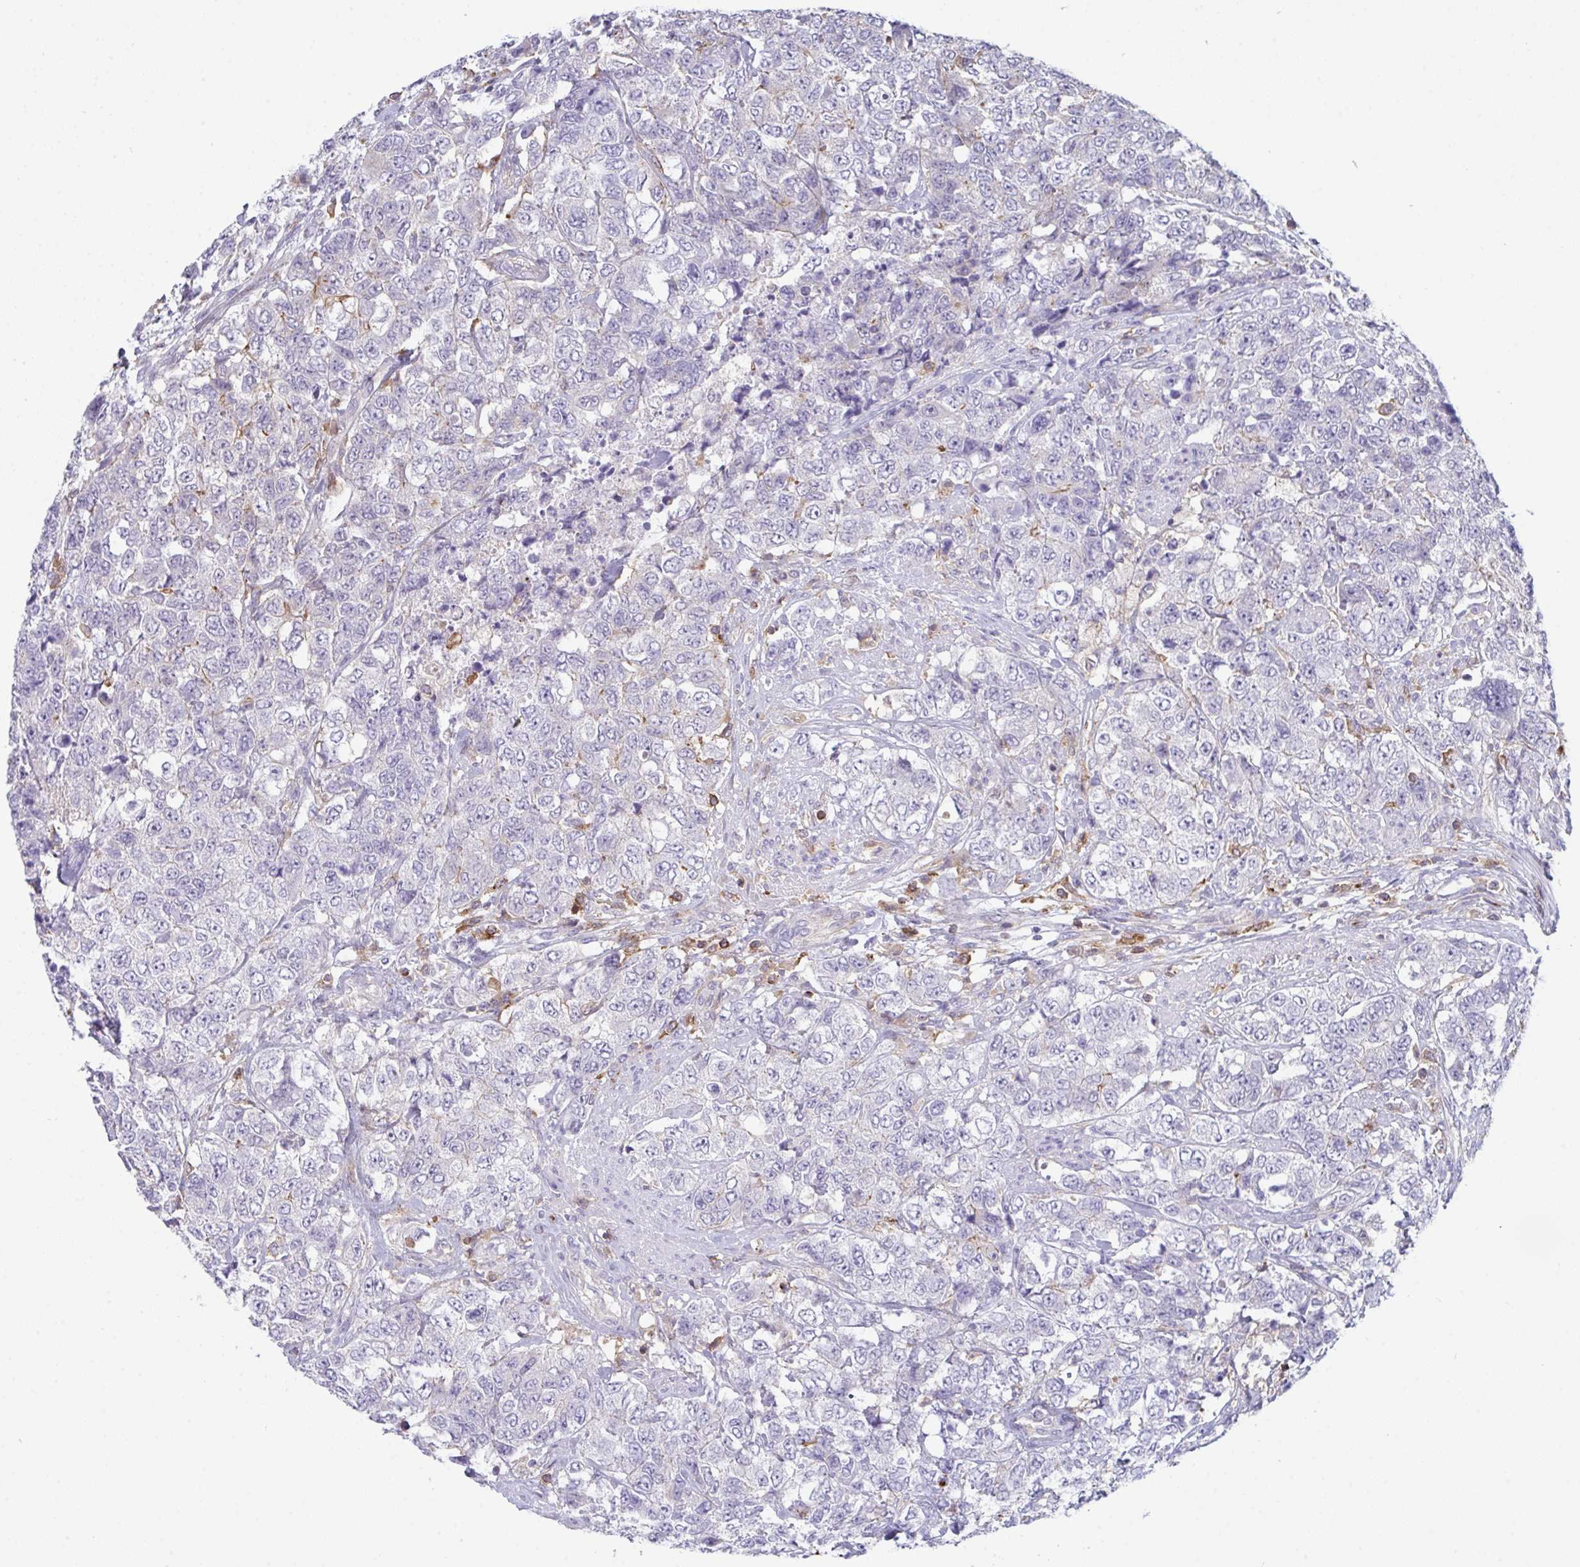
{"staining": {"intensity": "negative", "quantity": "none", "location": "none"}, "tissue": "urothelial cancer", "cell_type": "Tumor cells", "image_type": "cancer", "snomed": [{"axis": "morphology", "description": "Urothelial carcinoma, High grade"}, {"axis": "topography", "description": "Urinary bladder"}], "caption": "IHC photomicrograph of urothelial cancer stained for a protein (brown), which displays no positivity in tumor cells.", "gene": "DISP2", "patient": {"sex": "female", "age": 78}}